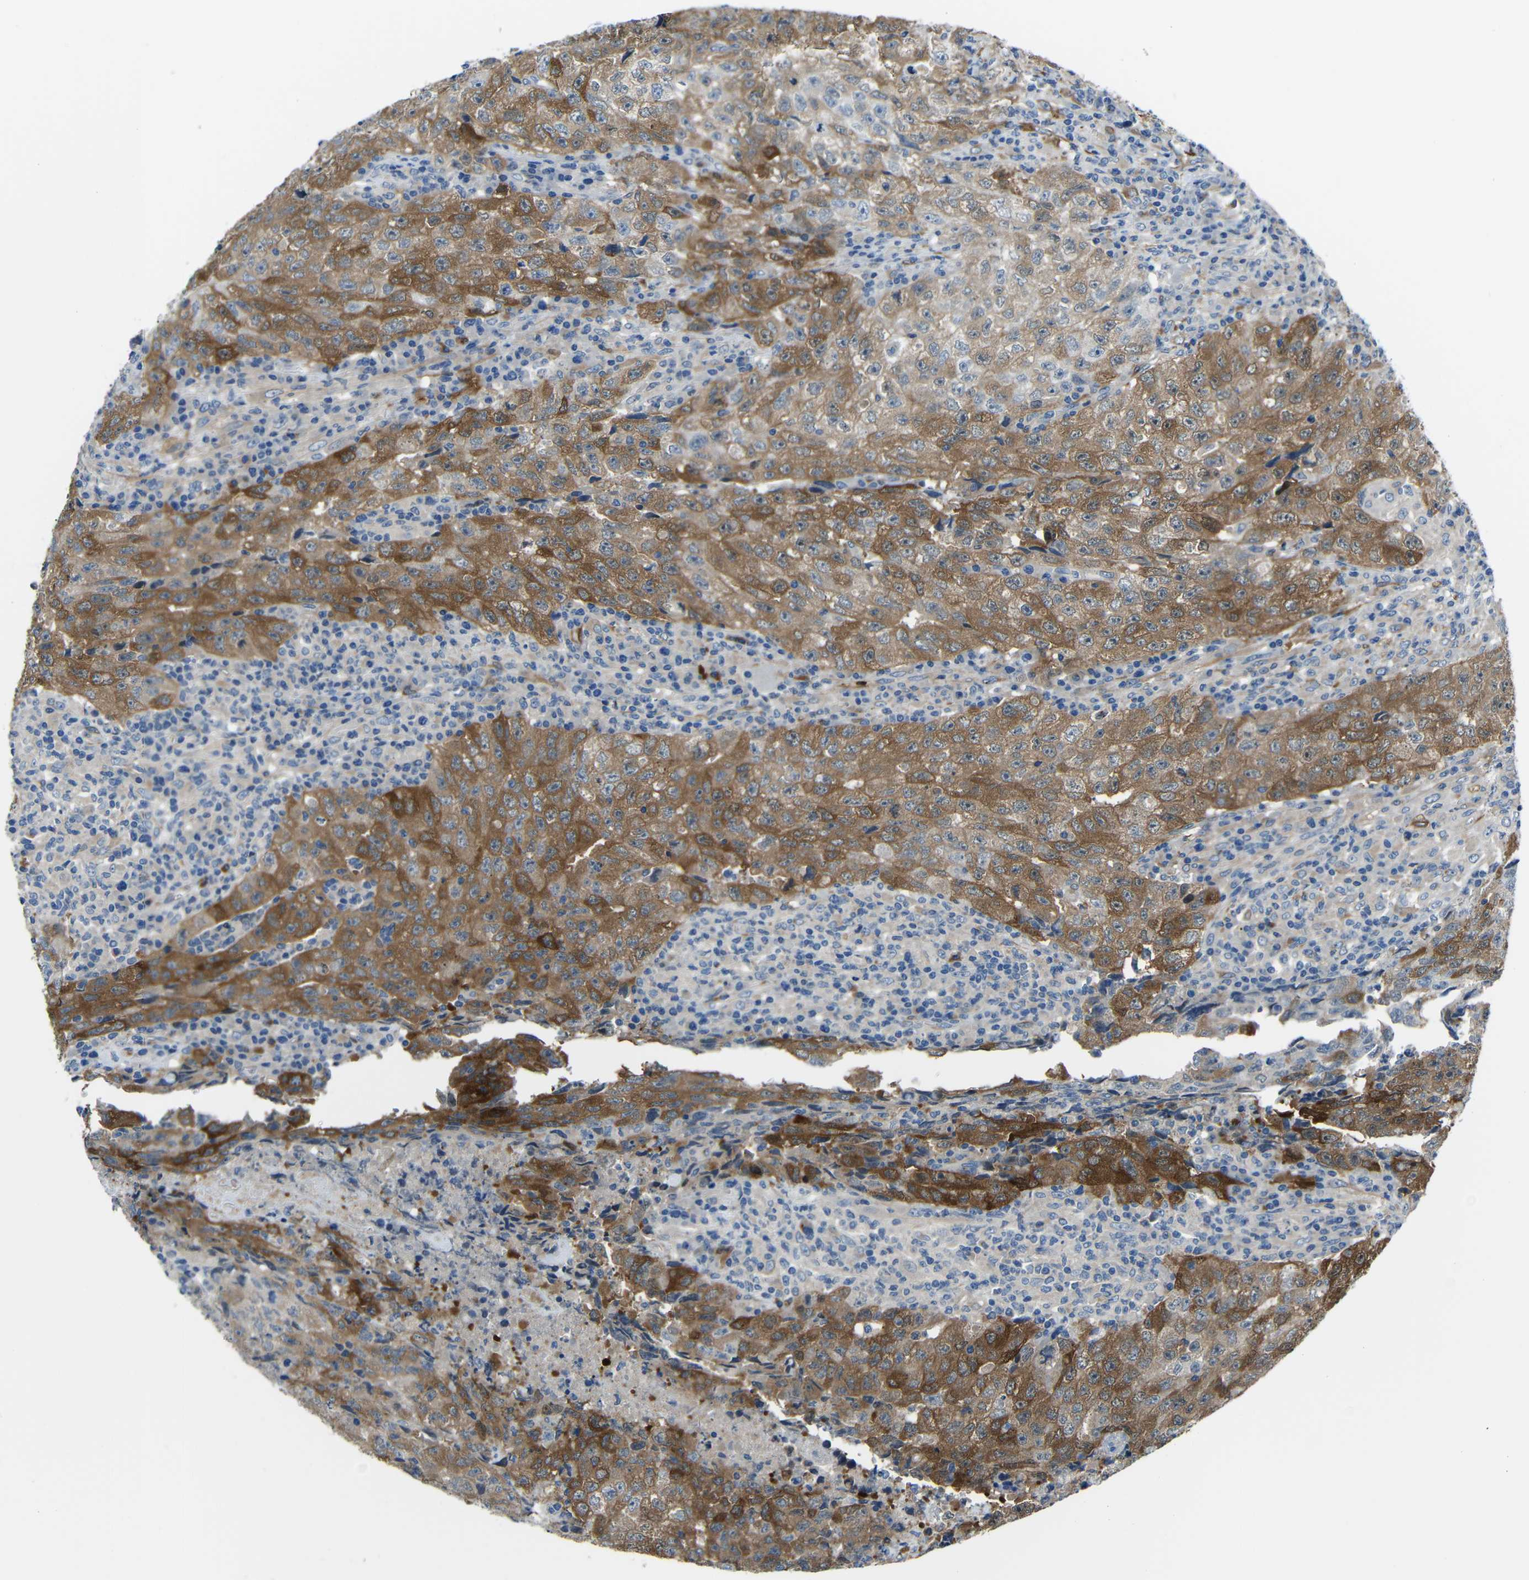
{"staining": {"intensity": "moderate", "quantity": ">75%", "location": "cytoplasmic/membranous"}, "tissue": "testis cancer", "cell_type": "Tumor cells", "image_type": "cancer", "snomed": [{"axis": "morphology", "description": "Necrosis, NOS"}, {"axis": "morphology", "description": "Carcinoma, Embryonal, NOS"}, {"axis": "topography", "description": "Testis"}], "caption": "Brown immunohistochemical staining in human embryonal carcinoma (testis) demonstrates moderate cytoplasmic/membranous expression in approximately >75% of tumor cells.", "gene": "DCLK1", "patient": {"sex": "male", "age": 19}}